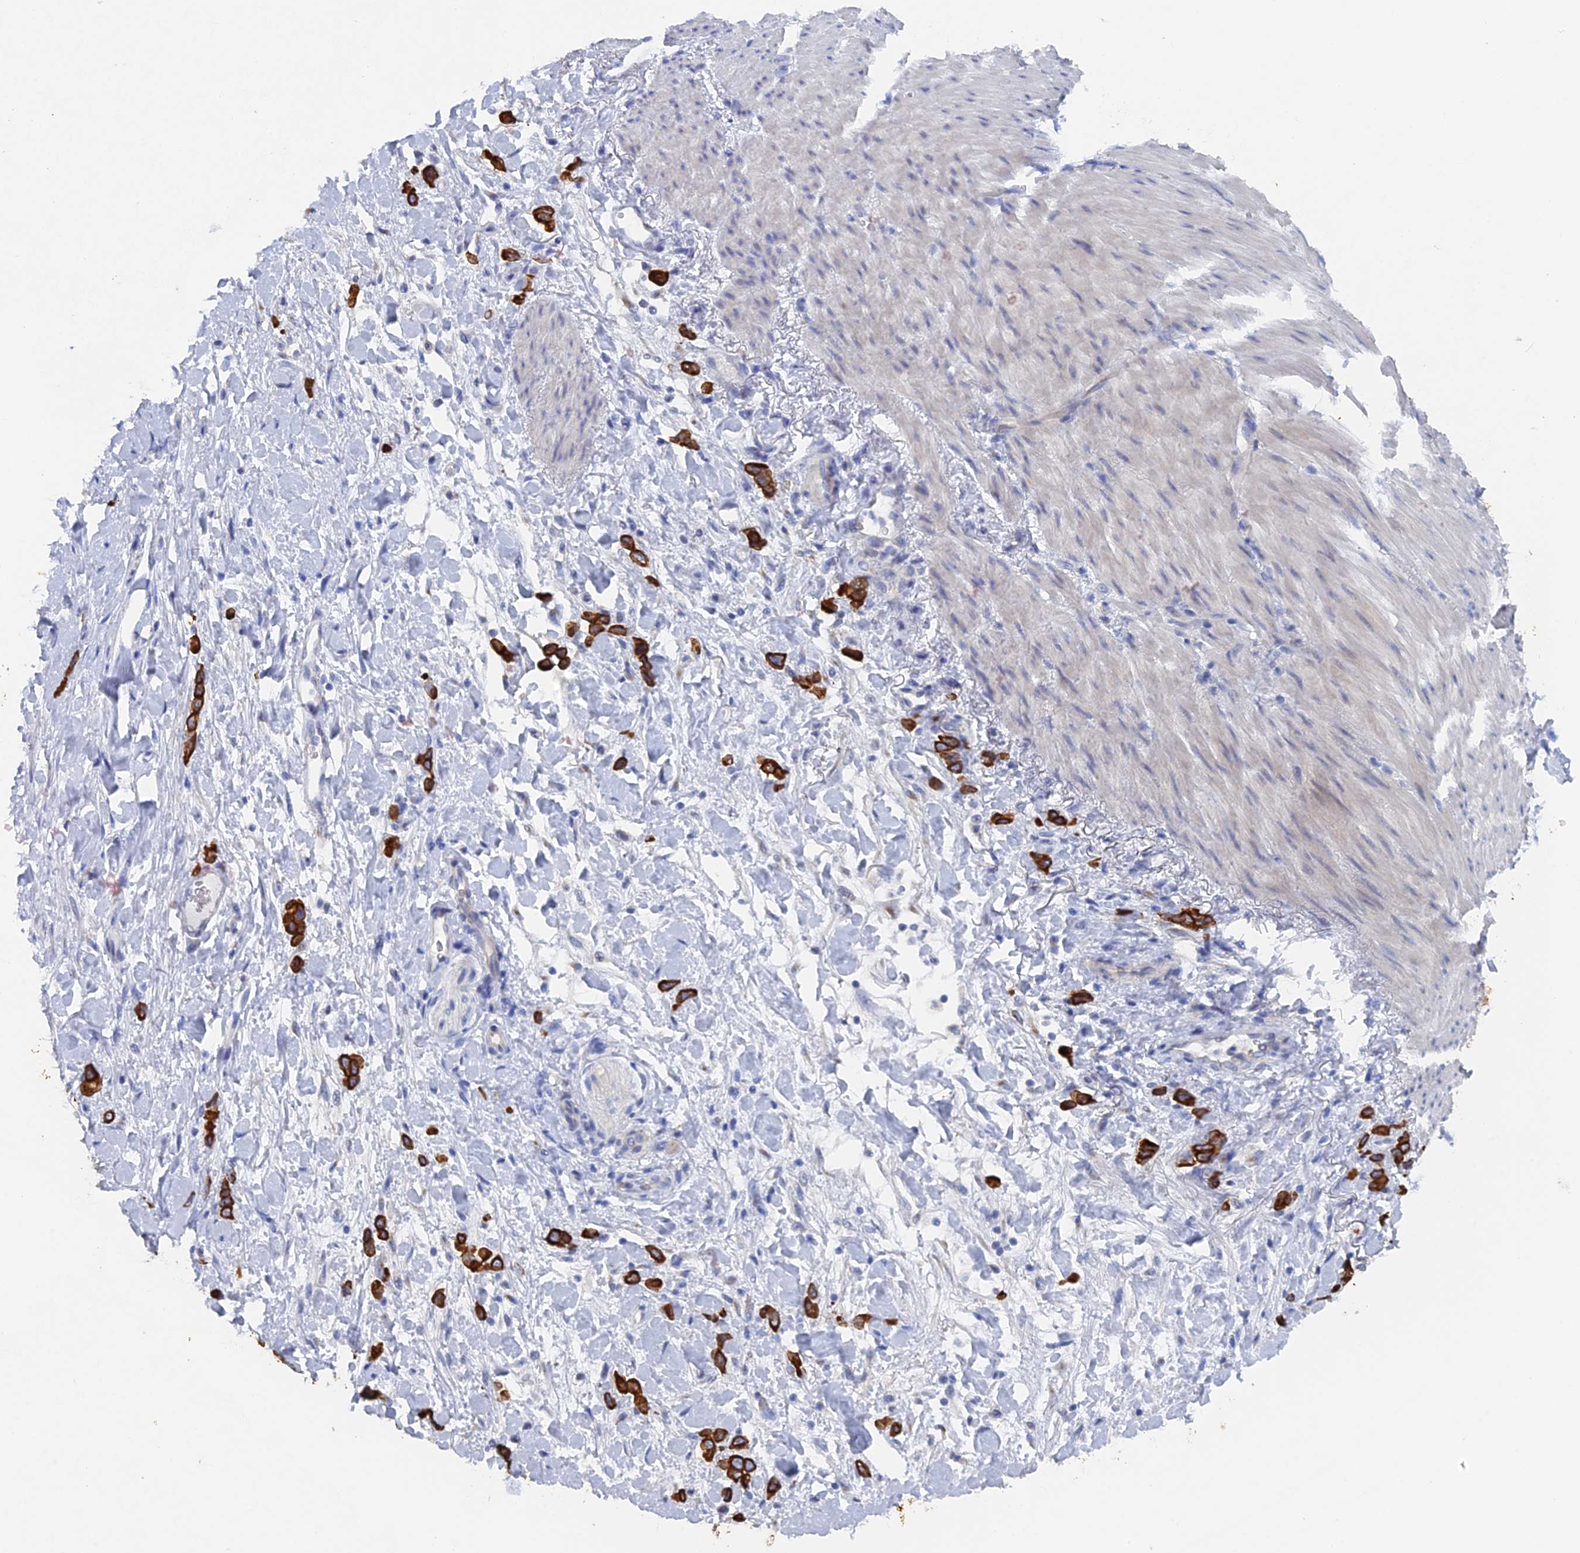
{"staining": {"intensity": "strong", "quantity": ">75%", "location": "cytoplasmic/membranous"}, "tissue": "stomach cancer", "cell_type": "Tumor cells", "image_type": "cancer", "snomed": [{"axis": "morphology", "description": "Adenocarcinoma, NOS"}, {"axis": "topography", "description": "Stomach"}], "caption": "Stomach cancer stained for a protein (brown) reveals strong cytoplasmic/membranous positive staining in approximately >75% of tumor cells.", "gene": "SRFBP1", "patient": {"sex": "female", "age": 65}}